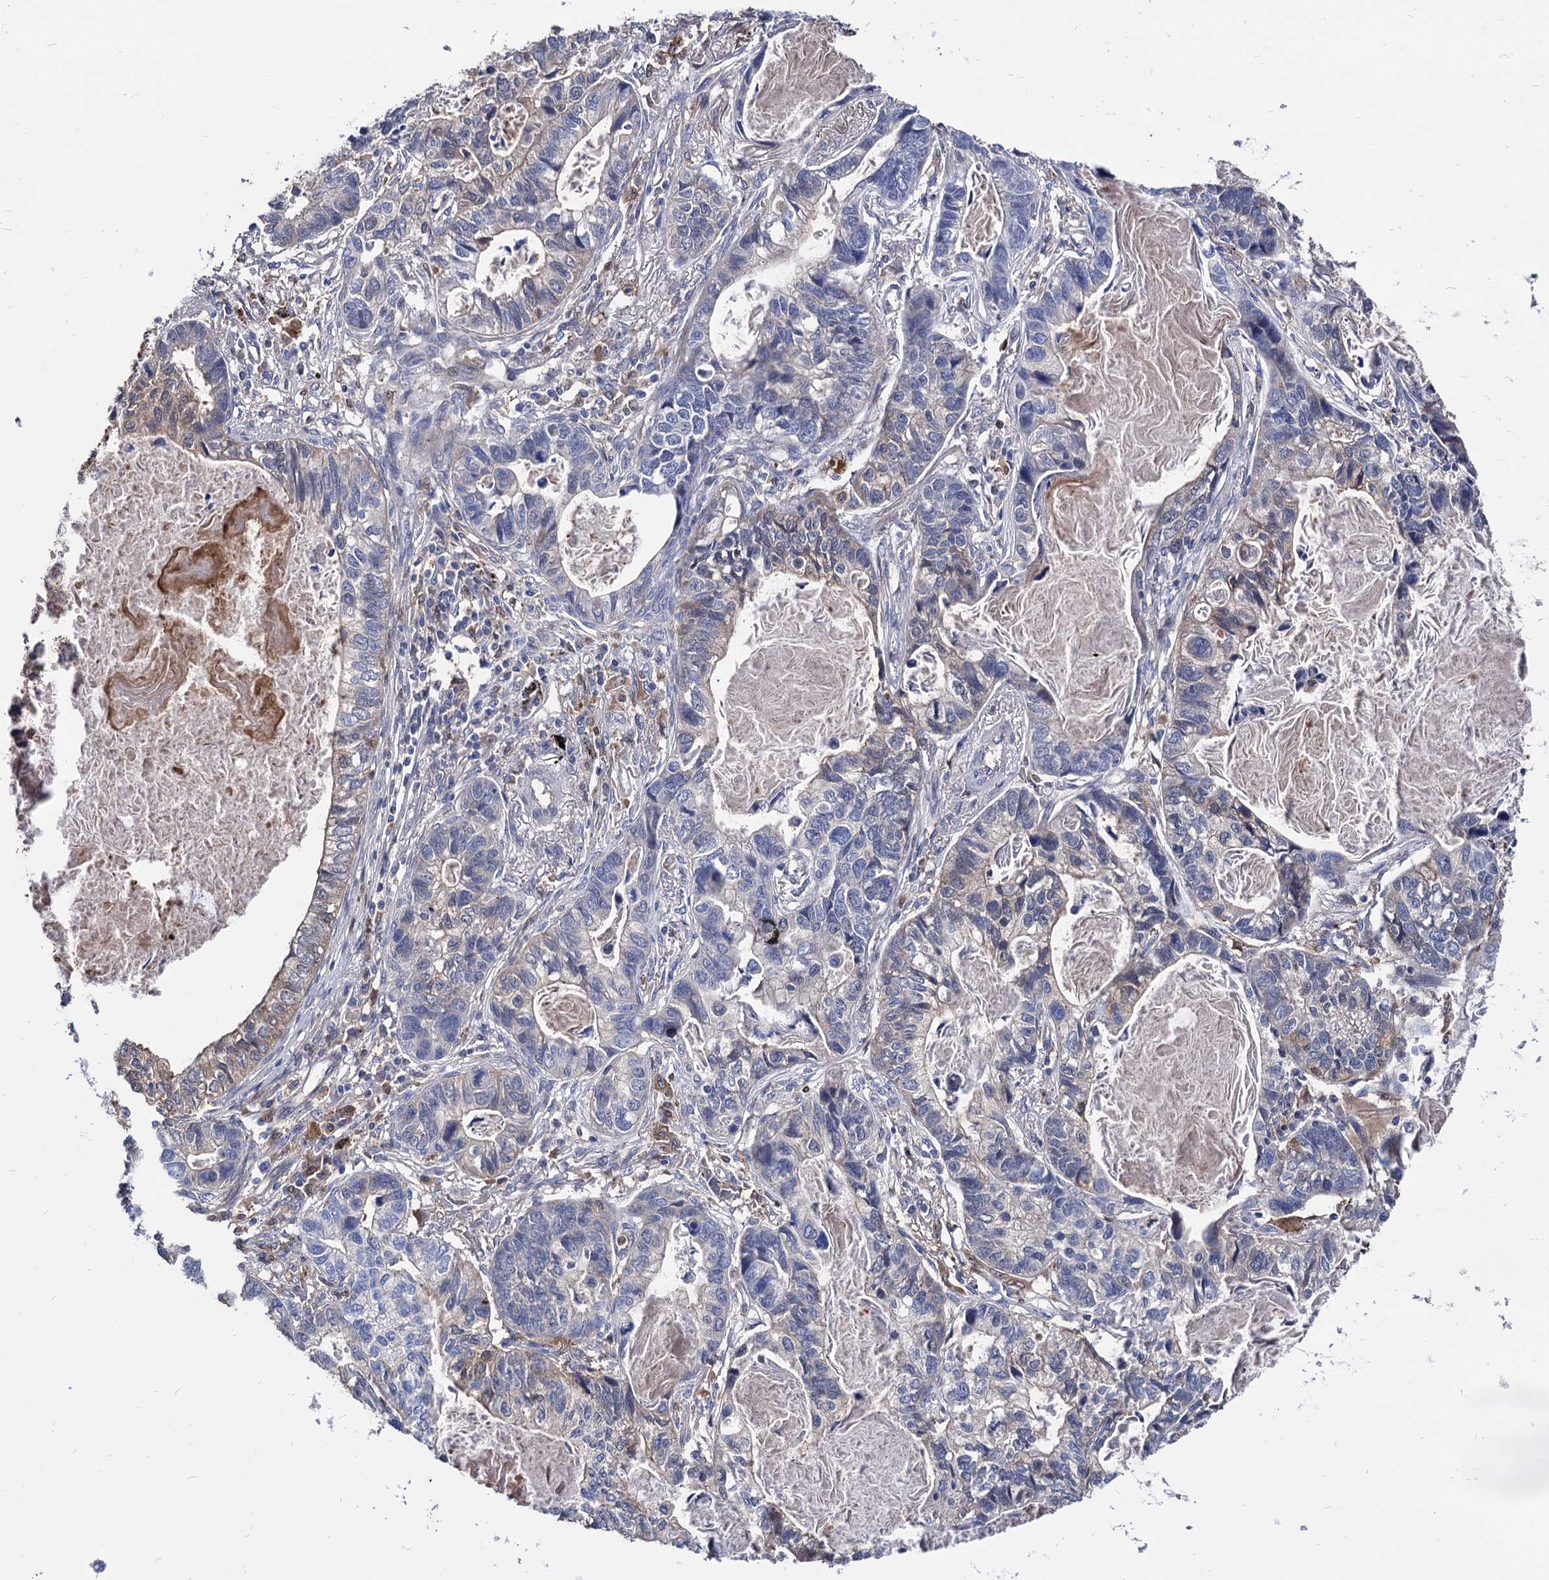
{"staining": {"intensity": "negative", "quantity": "none", "location": "none"}, "tissue": "lung cancer", "cell_type": "Tumor cells", "image_type": "cancer", "snomed": [{"axis": "morphology", "description": "Adenocarcinoma, NOS"}, {"axis": "topography", "description": "Lung"}], "caption": "Immunohistochemistry histopathology image of lung adenocarcinoma stained for a protein (brown), which shows no staining in tumor cells.", "gene": "CPPED1", "patient": {"sex": "male", "age": 67}}